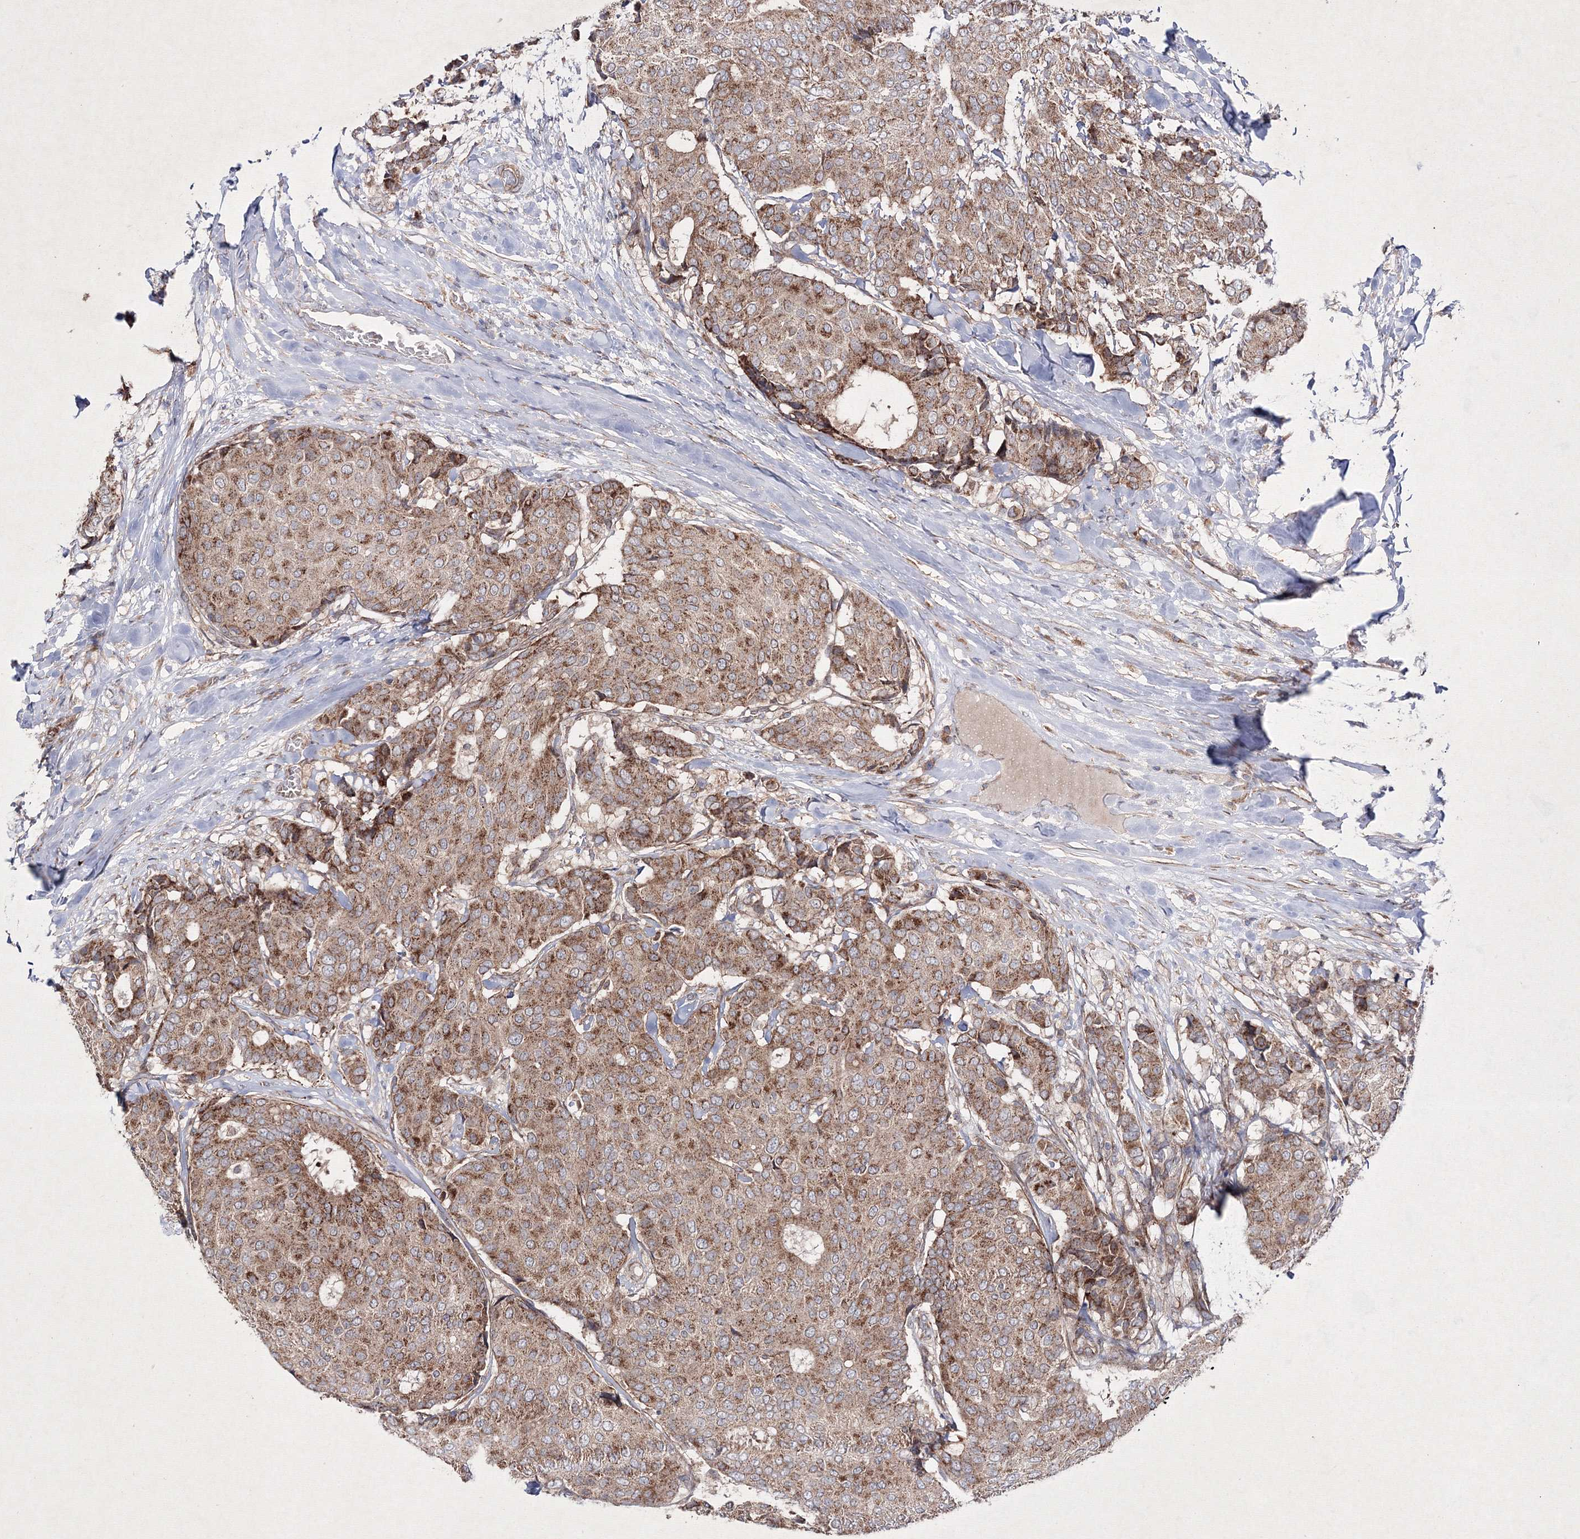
{"staining": {"intensity": "strong", "quantity": ">75%", "location": "cytoplasmic/membranous"}, "tissue": "breast cancer", "cell_type": "Tumor cells", "image_type": "cancer", "snomed": [{"axis": "morphology", "description": "Duct carcinoma"}, {"axis": "topography", "description": "Breast"}], "caption": "An IHC image of neoplastic tissue is shown. Protein staining in brown shows strong cytoplasmic/membranous positivity in intraductal carcinoma (breast) within tumor cells.", "gene": "GFM1", "patient": {"sex": "female", "age": 75}}